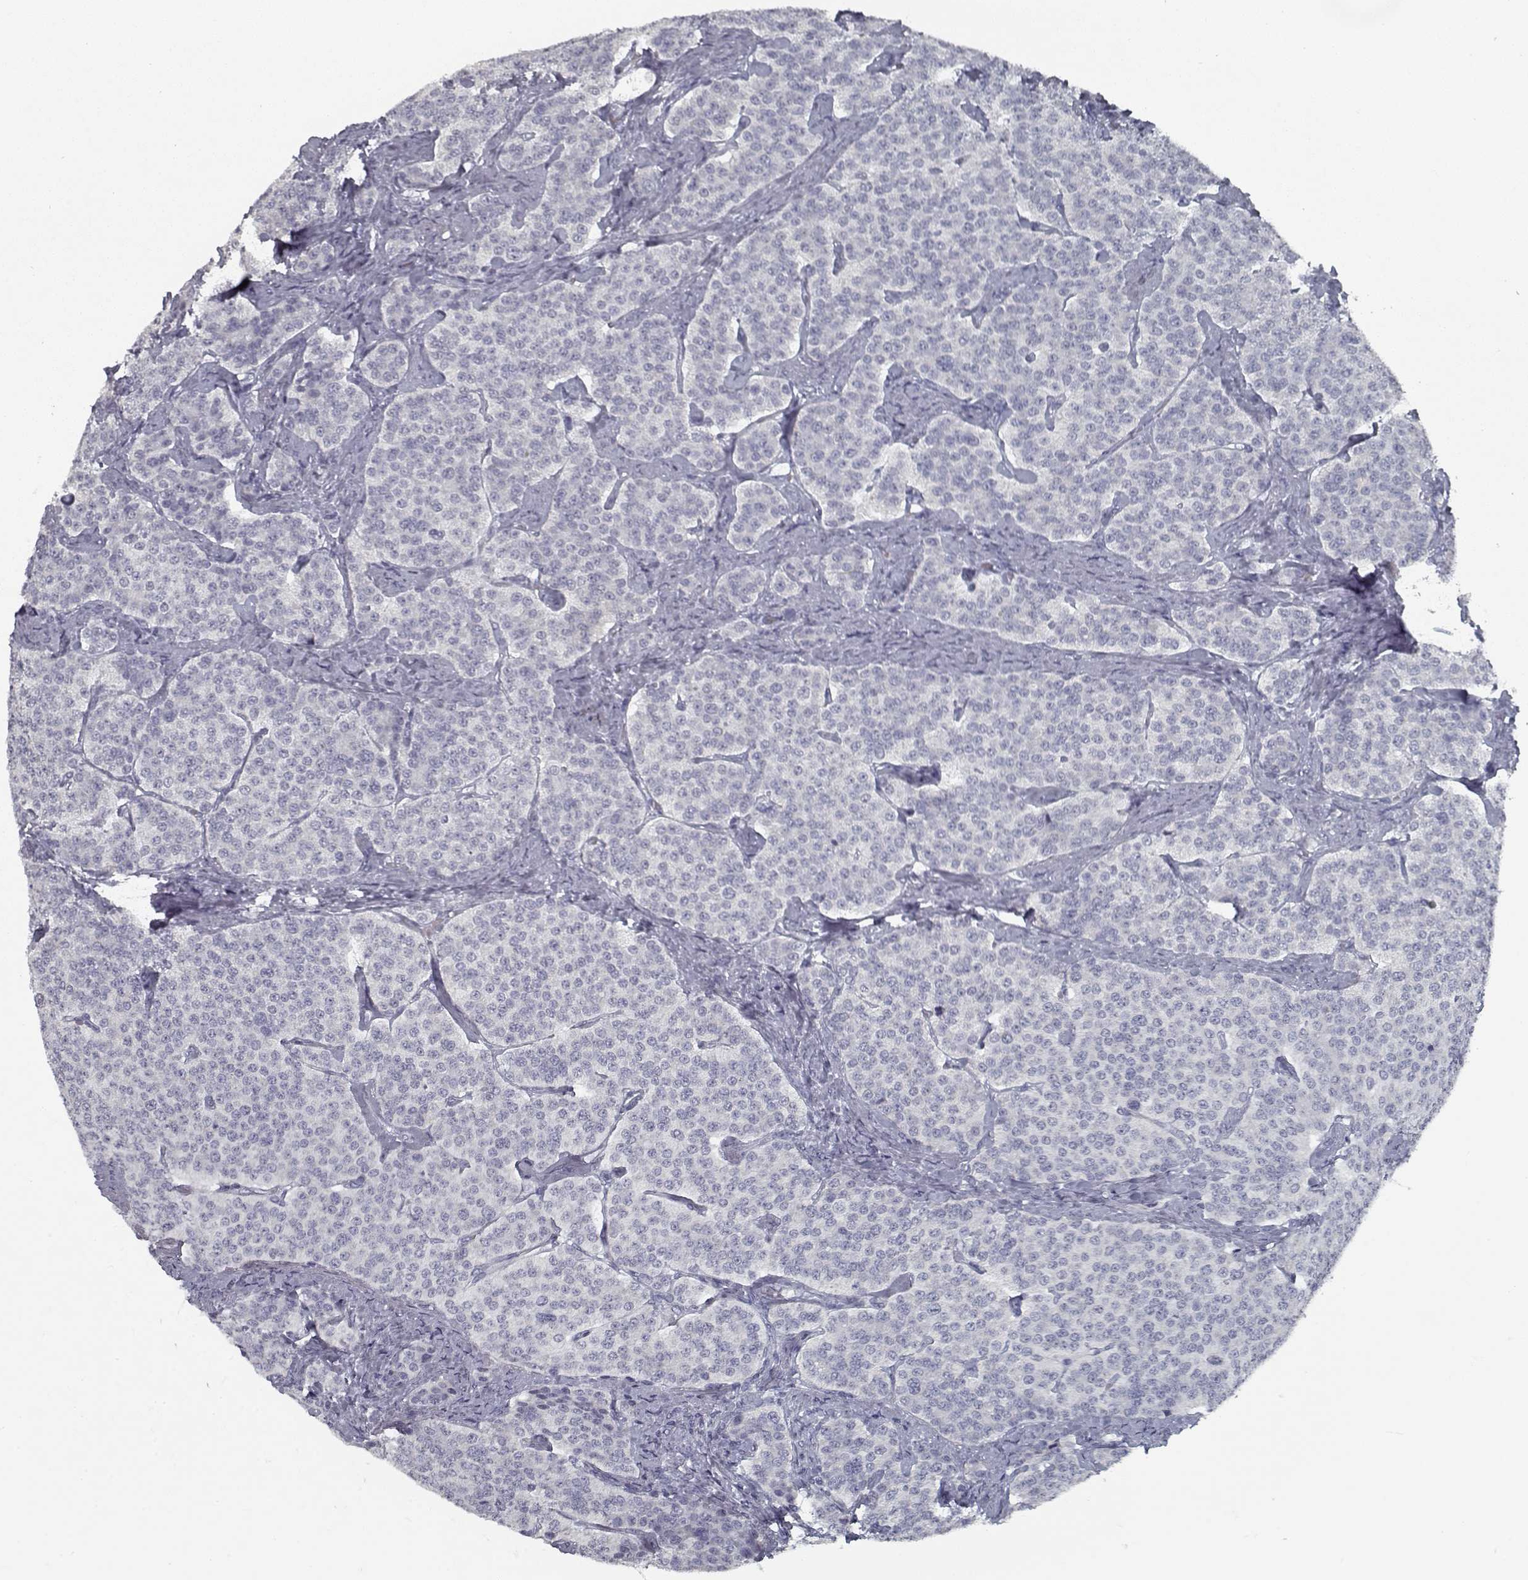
{"staining": {"intensity": "negative", "quantity": "none", "location": "none"}, "tissue": "carcinoid", "cell_type": "Tumor cells", "image_type": "cancer", "snomed": [{"axis": "morphology", "description": "Carcinoid, malignant, NOS"}, {"axis": "topography", "description": "Small intestine"}], "caption": "Immunohistochemistry histopathology image of human carcinoid (malignant) stained for a protein (brown), which reveals no staining in tumor cells.", "gene": "GAD2", "patient": {"sex": "female", "age": 58}}